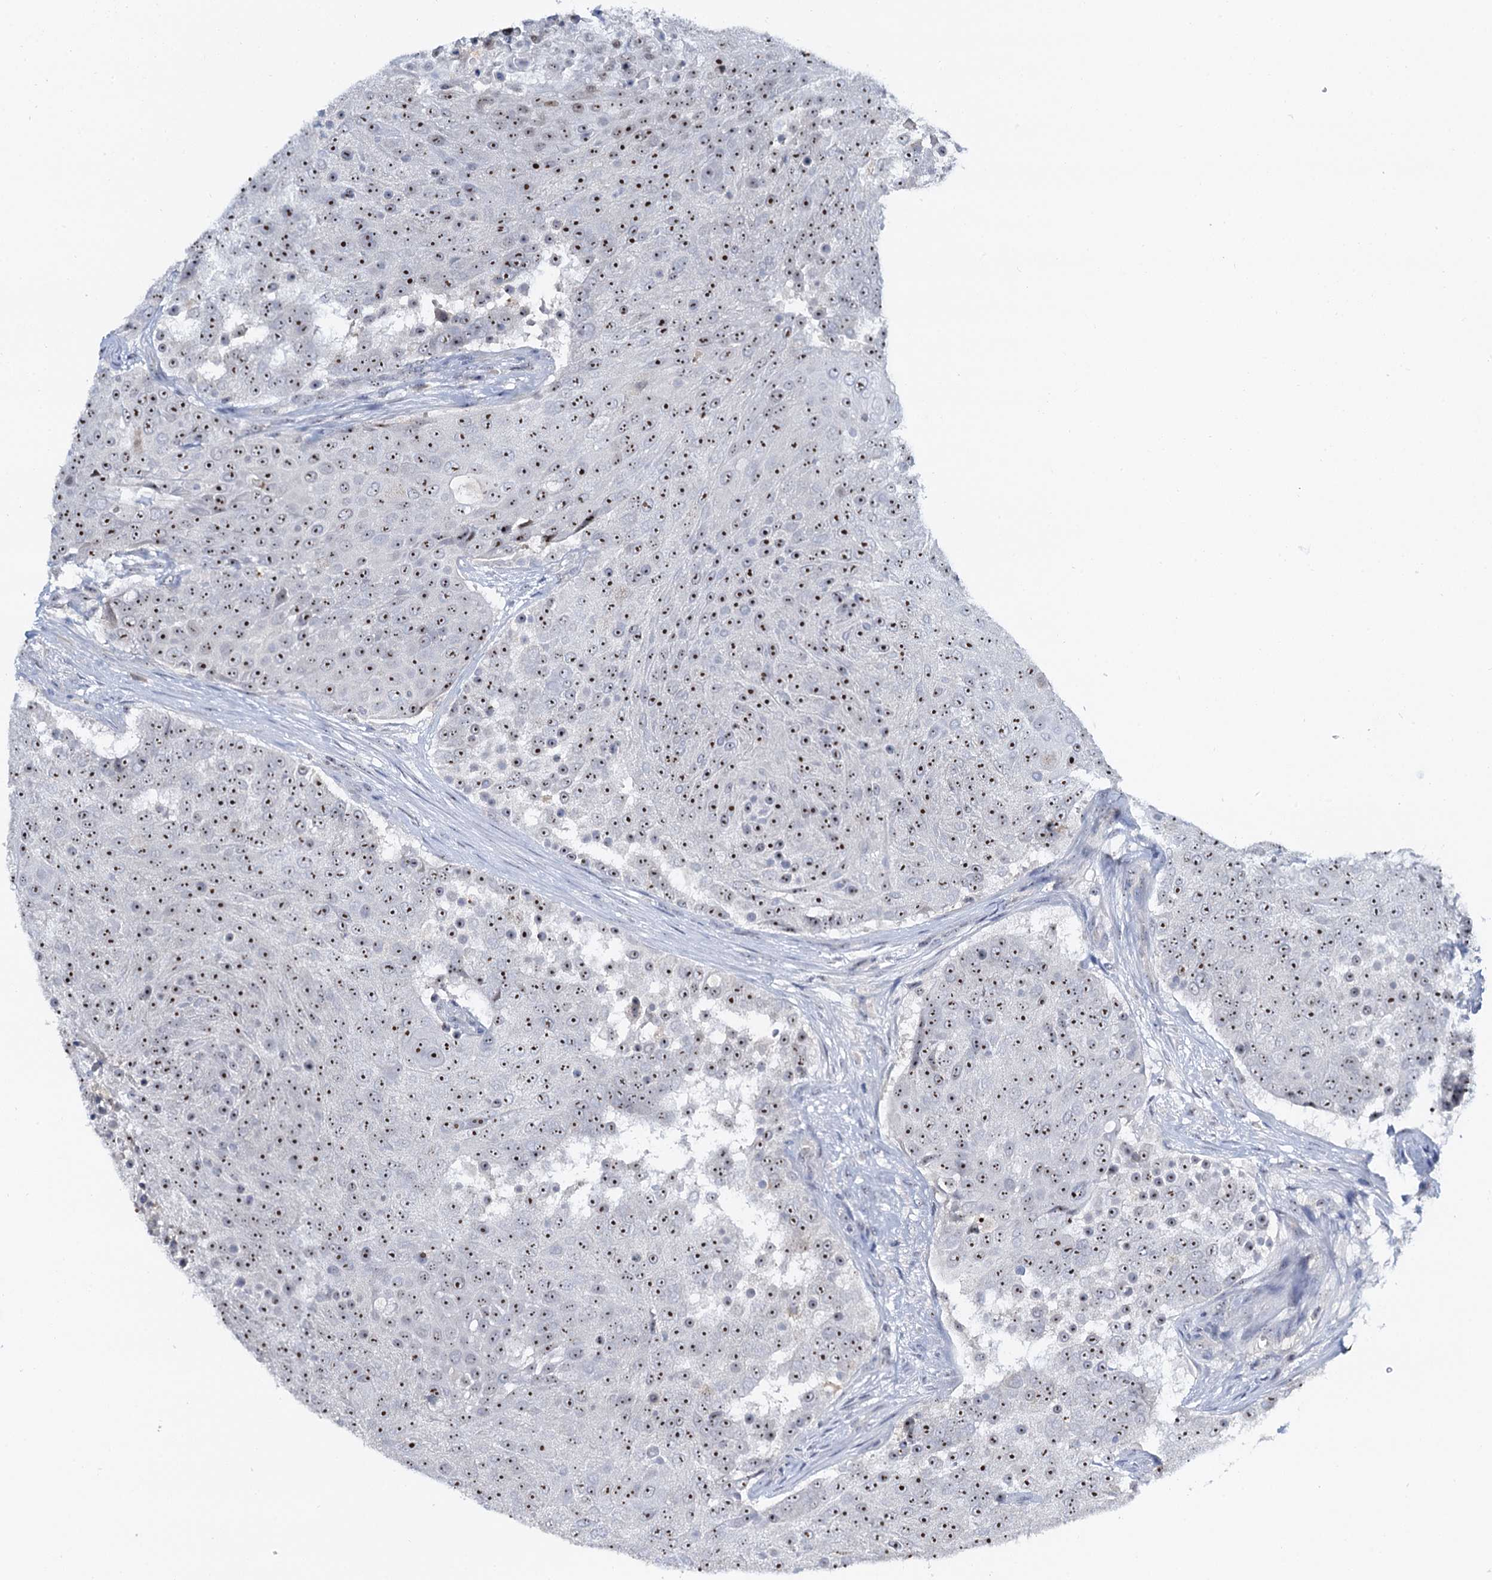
{"staining": {"intensity": "moderate", "quantity": ">75%", "location": "nuclear"}, "tissue": "urothelial cancer", "cell_type": "Tumor cells", "image_type": "cancer", "snomed": [{"axis": "morphology", "description": "Urothelial carcinoma, High grade"}, {"axis": "topography", "description": "Urinary bladder"}], "caption": "Immunohistochemistry of urothelial cancer demonstrates medium levels of moderate nuclear staining in about >75% of tumor cells.", "gene": "NOP2", "patient": {"sex": "female", "age": 63}}